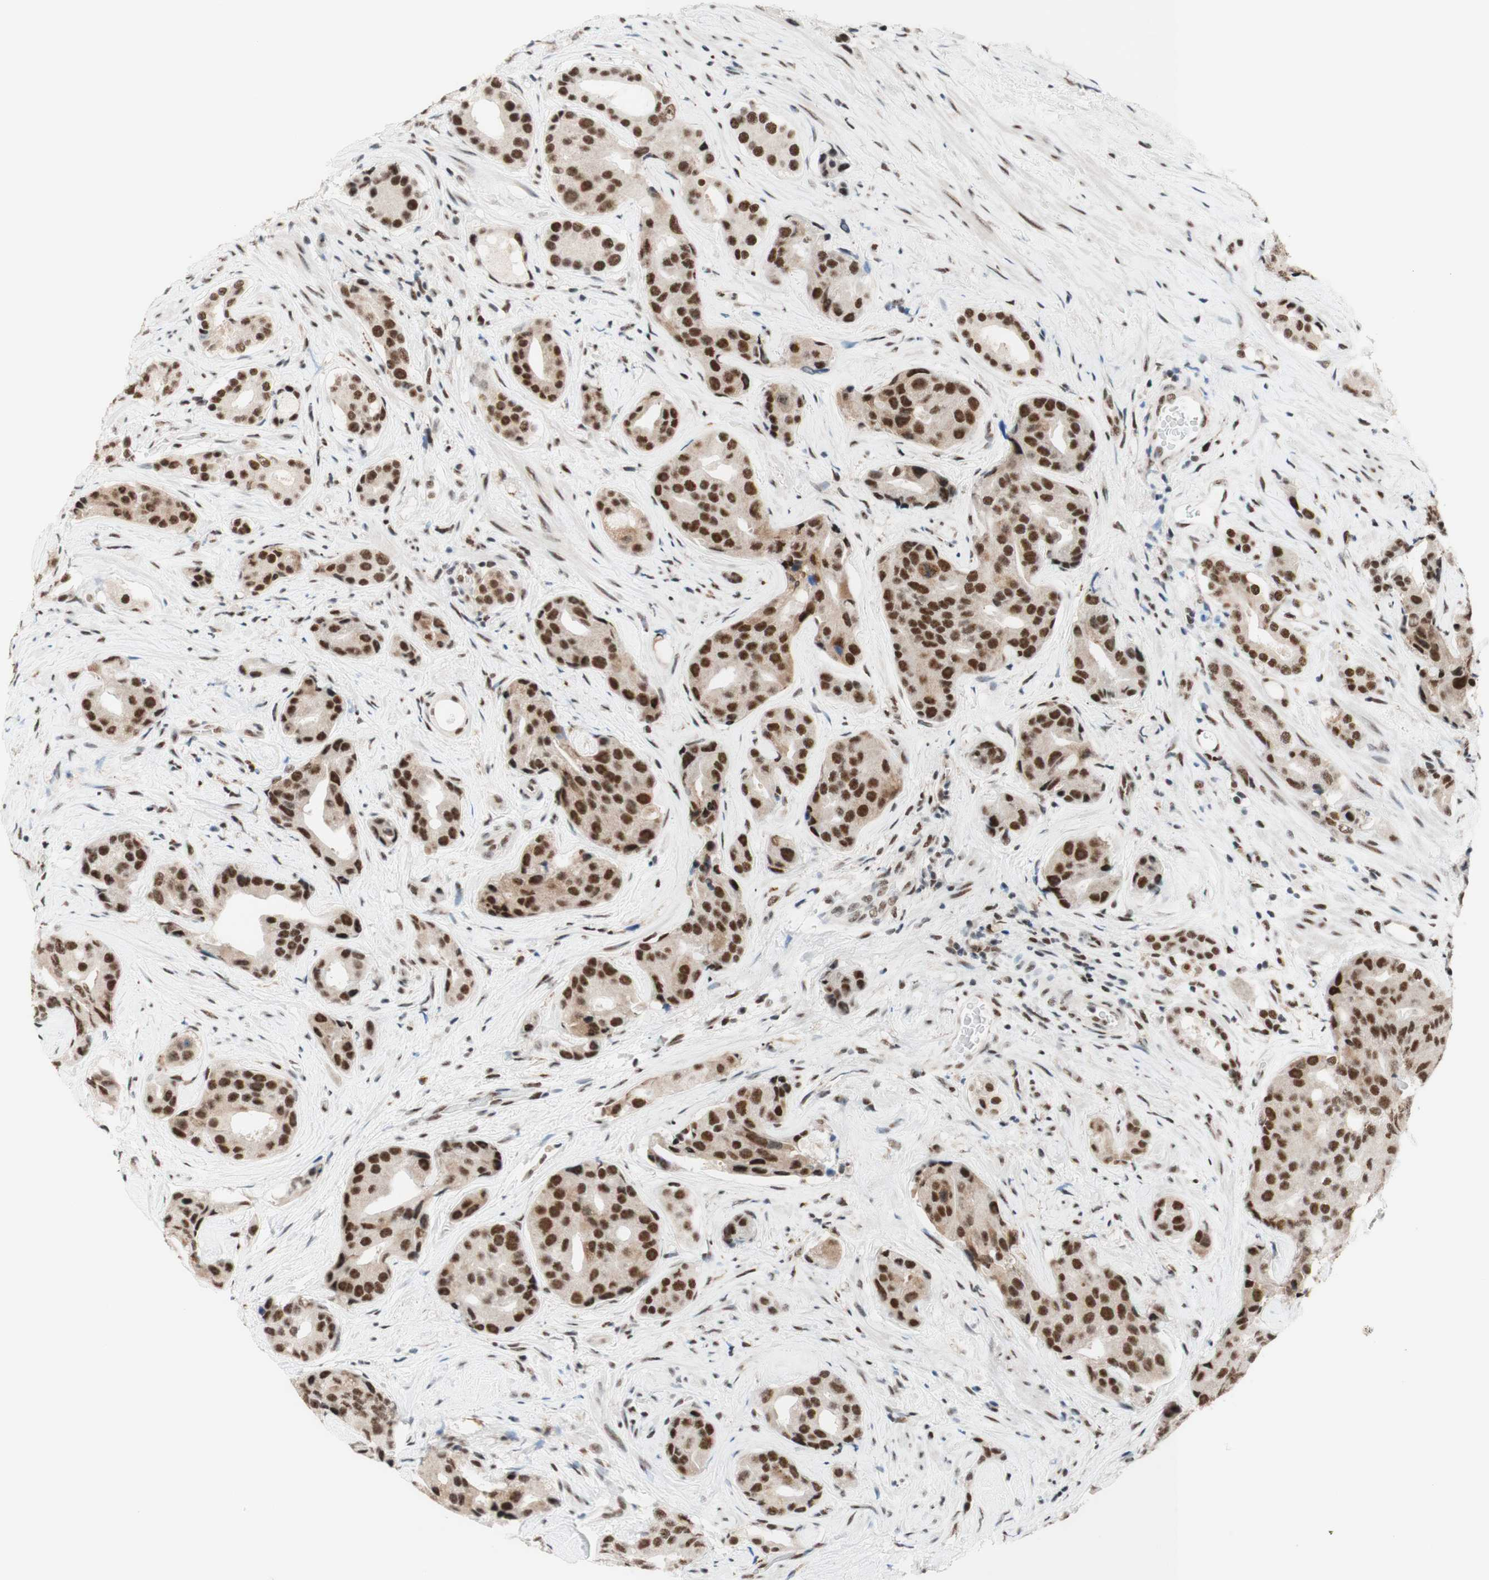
{"staining": {"intensity": "strong", "quantity": ">75%", "location": "nuclear"}, "tissue": "prostate cancer", "cell_type": "Tumor cells", "image_type": "cancer", "snomed": [{"axis": "morphology", "description": "Adenocarcinoma, High grade"}, {"axis": "topography", "description": "Prostate"}], "caption": "Adenocarcinoma (high-grade) (prostate) stained with immunohistochemistry (IHC) exhibits strong nuclear positivity in about >75% of tumor cells. (Brightfield microscopy of DAB IHC at high magnification).", "gene": "PRPF19", "patient": {"sex": "male", "age": 71}}